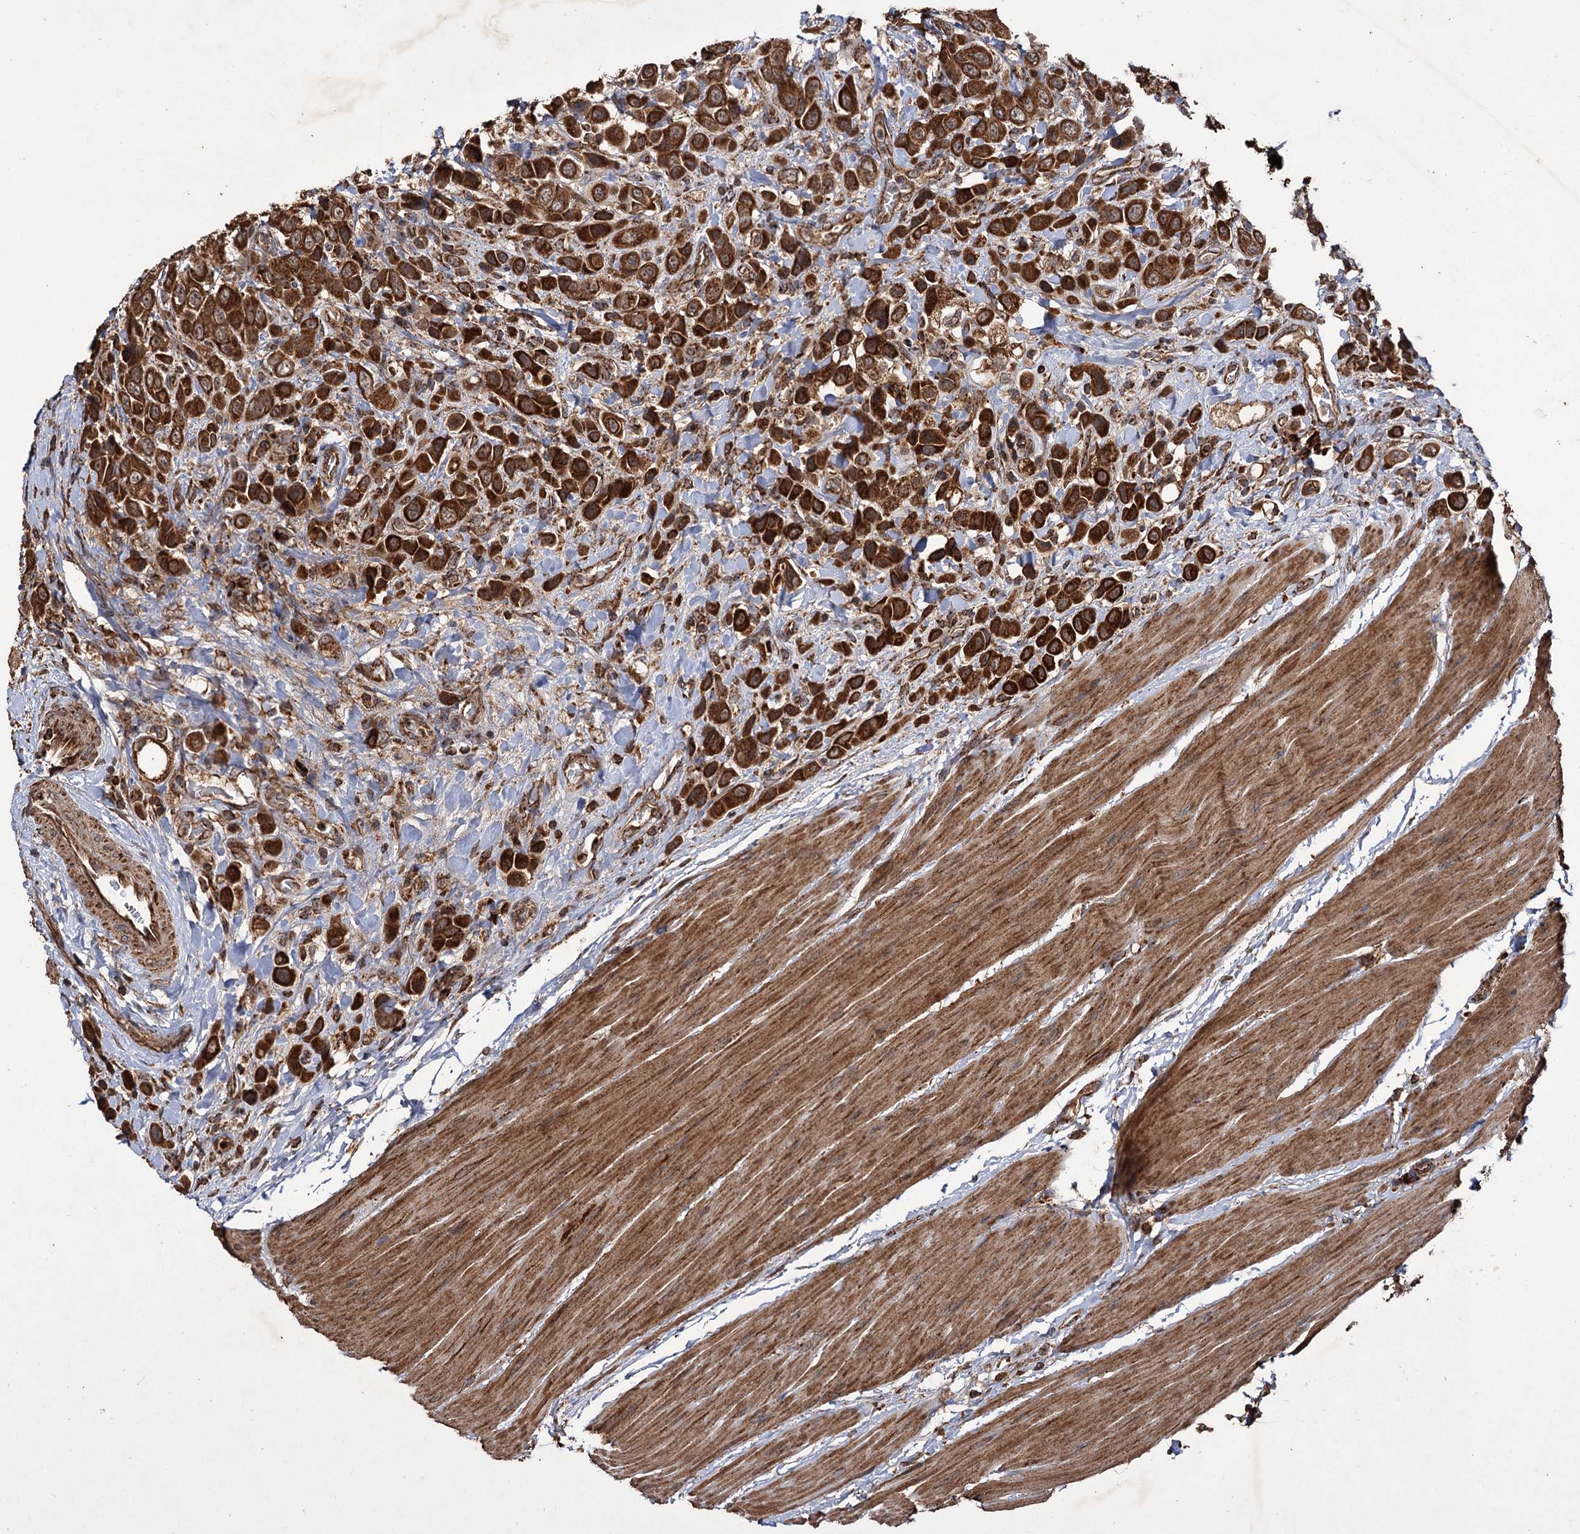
{"staining": {"intensity": "strong", "quantity": ">75%", "location": "cytoplasmic/membranous"}, "tissue": "urothelial cancer", "cell_type": "Tumor cells", "image_type": "cancer", "snomed": [{"axis": "morphology", "description": "Urothelial carcinoma, High grade"}, {"axis": "topography", "description": "Urinary bladder"}], "caption": "This is an image of IHC staining of high-grade urothelial carcinoma, which shows strong positivity in the cytoplasmic/membranous of tumor cells.", "gene": "IPO4", "patient": {"sex": "male", "age": 50}}